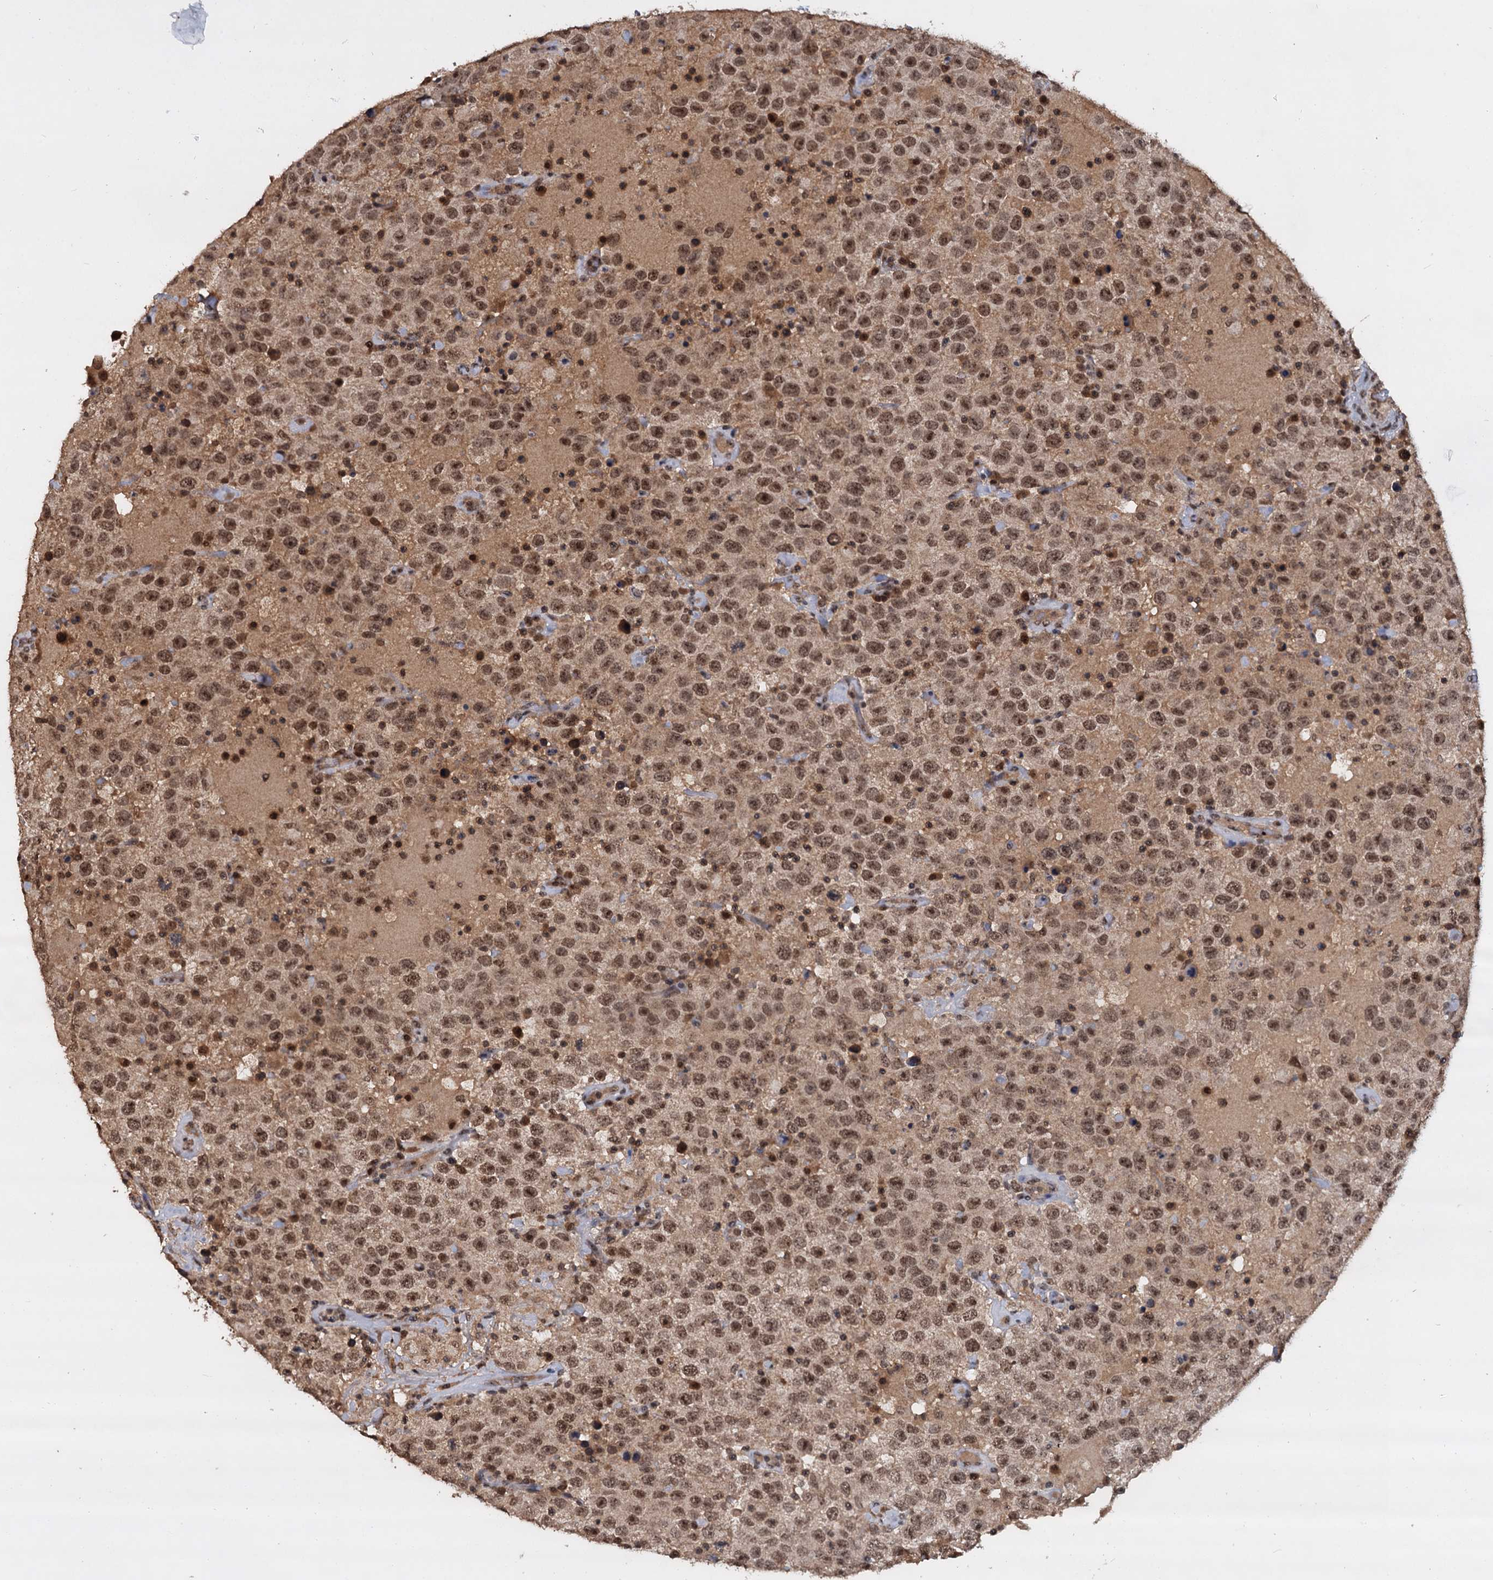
{"staining": {"intensity": "weak", "quantity": ">75%", "location": "nuclear"}, "tissue": "testis cancer", "cell_type": "Tumor cells", "image_type": "cancer", "snomed": [{"axis": "morphology", "description": "Seminoma, NOS"}, {"axis": "topography", "description": "Testis"}], "caption": "Testis seminoma stained with a protein marker shows weak staining in tumor cells.", "gene": "FAM216B", "patient": {"sex": "male", "age": 41}}